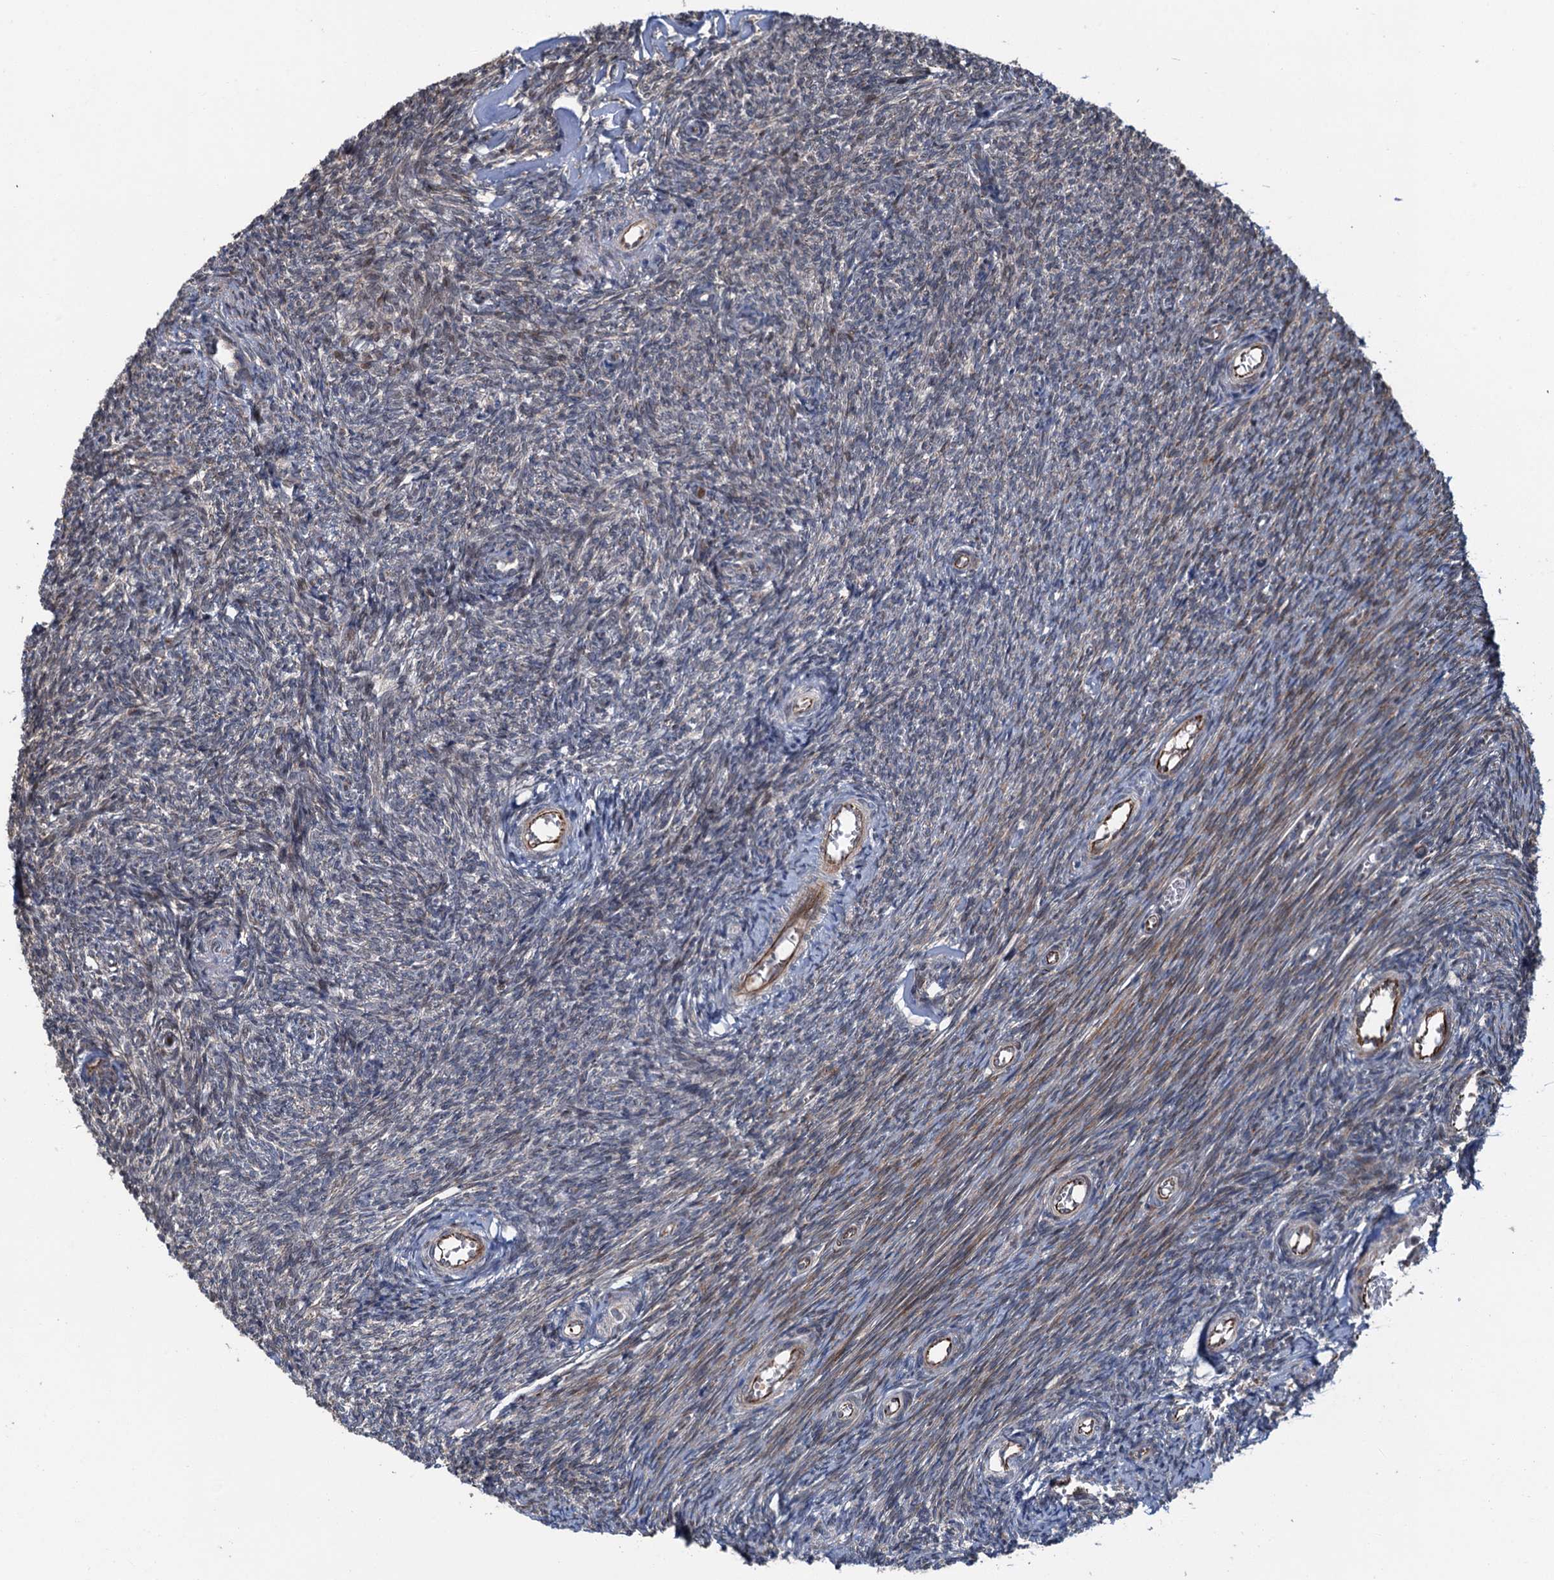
{"staining": {"intensity": "weak", "quantity": "<25%", "location": "cytoplasmic/membranous"}, "tissue": "ovary", "cell_type": "Ovarian stroma cells", "image_type": "normal", "snomed": [{"axis": "morphology", "description": "Normal tissue, NOS"}, {"axis": "topography", "description": "Ovary"}], "caption": "The immunohistochemistry (IHC) histopathology image has no significant positivity in ovarian stroma cells of ovary.", "gene": "WHAMM", "patient": {"sex": "female", "age": 44}}